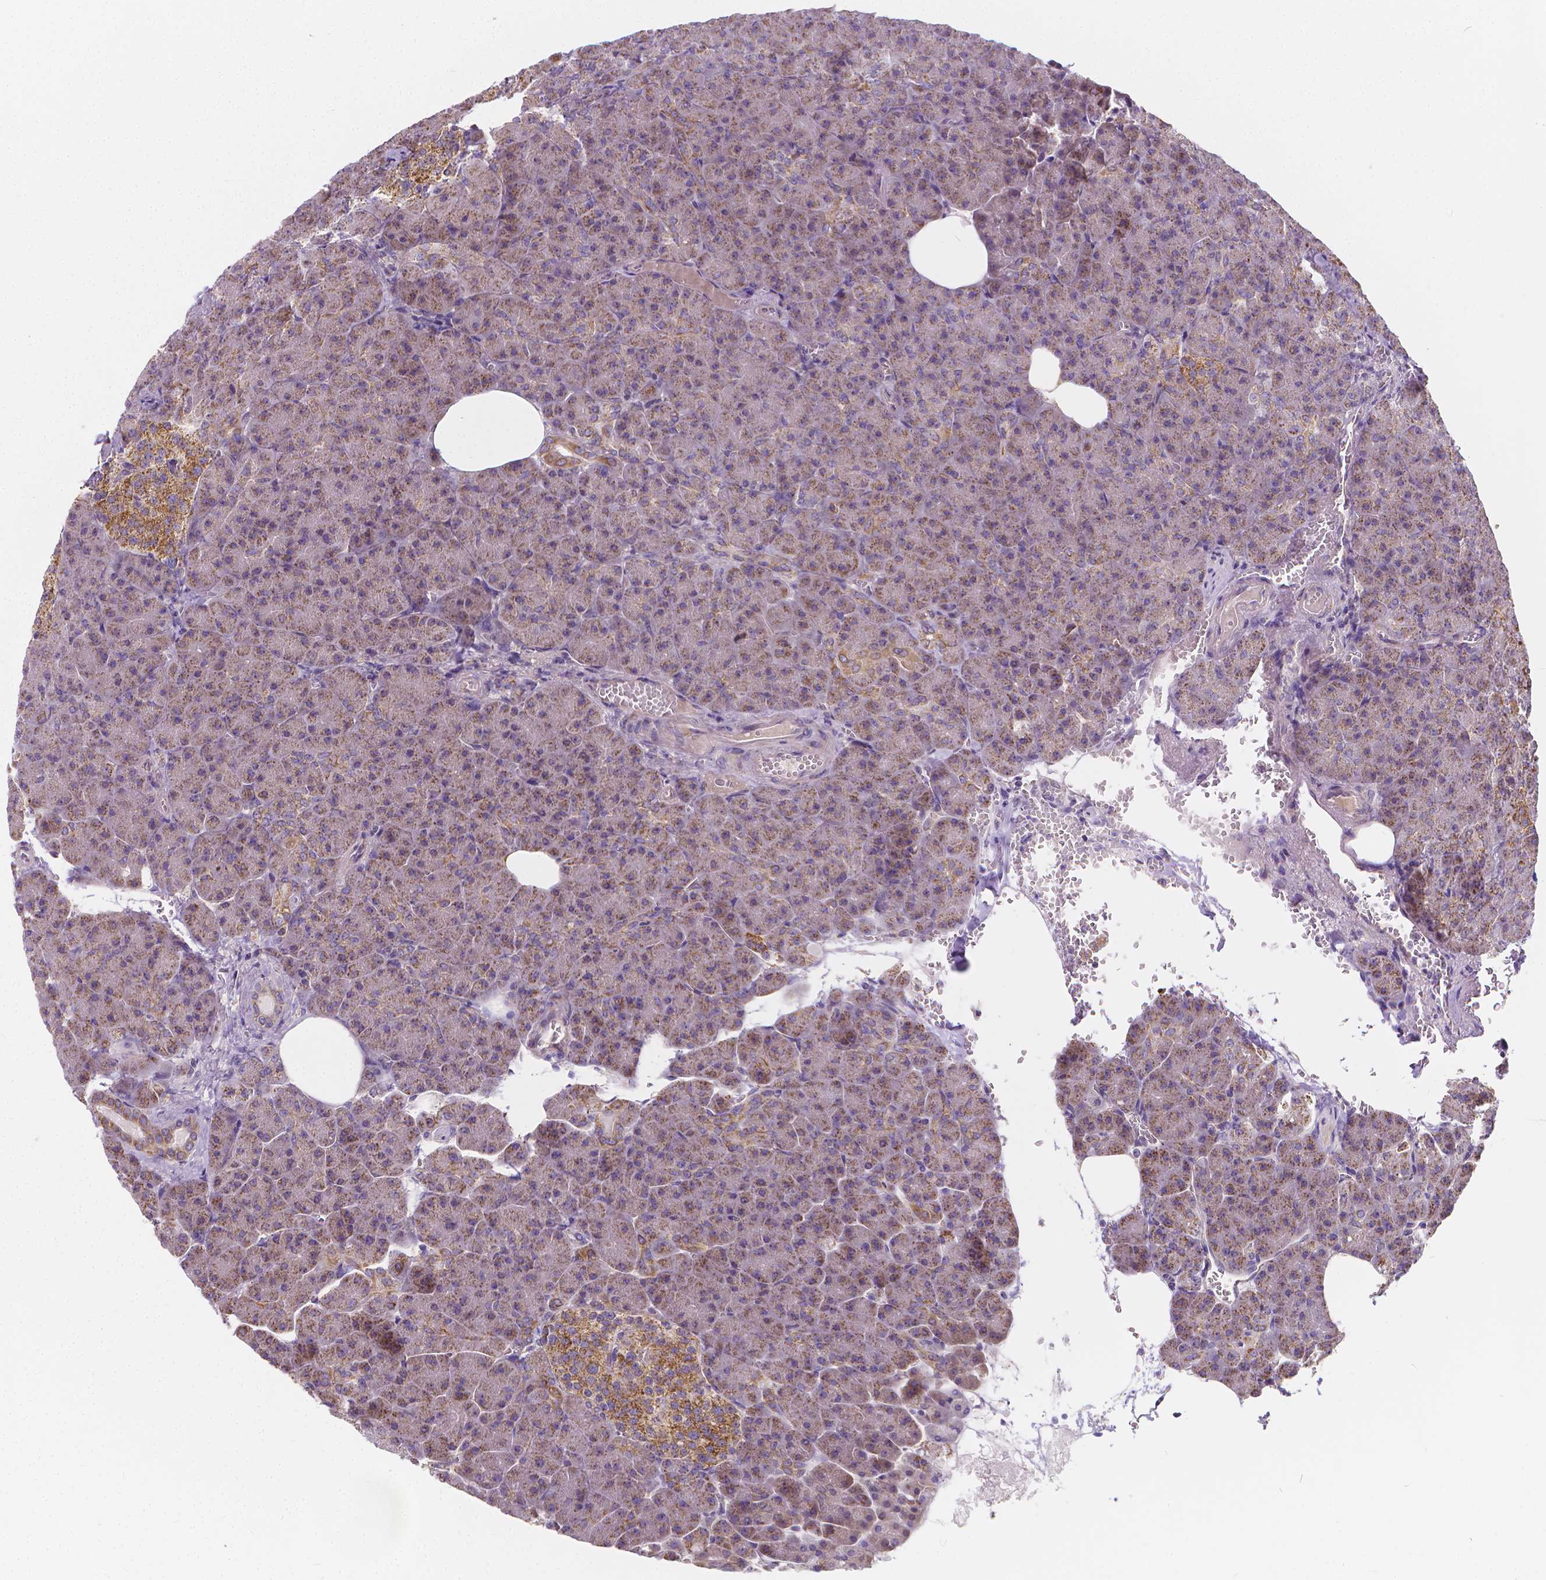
{"staining": {"intensity": "moderate", "quantity": "25%-75%", "location": "cytoplasmic/membranous"}, "tissue": "pancreas", "cell_type": "Exocrine glandular cells", "image_type": "normal", "snomed": [{"axis": "morphology", "description": "Normal tissue, NOS"}, {"axis": "topography", "description": "Pancreas"}], "caption": "Immunohistochemistry (IHC) staining of normal pancreas, which shows medium levels of moderate cytoplasmic/membranous expression in approximately 25%-75% of exocrine glandular cells indicating moderate cytoplasmic/membranous protein staining. The staining was performed using DAB (3,3'-diaminobenzidine) (brown) for protein detection and nuclei were counterstained in hematoxylin (blue).", "gene": "SNCAIP", "patient": {"sex": "female", "age": 74}}